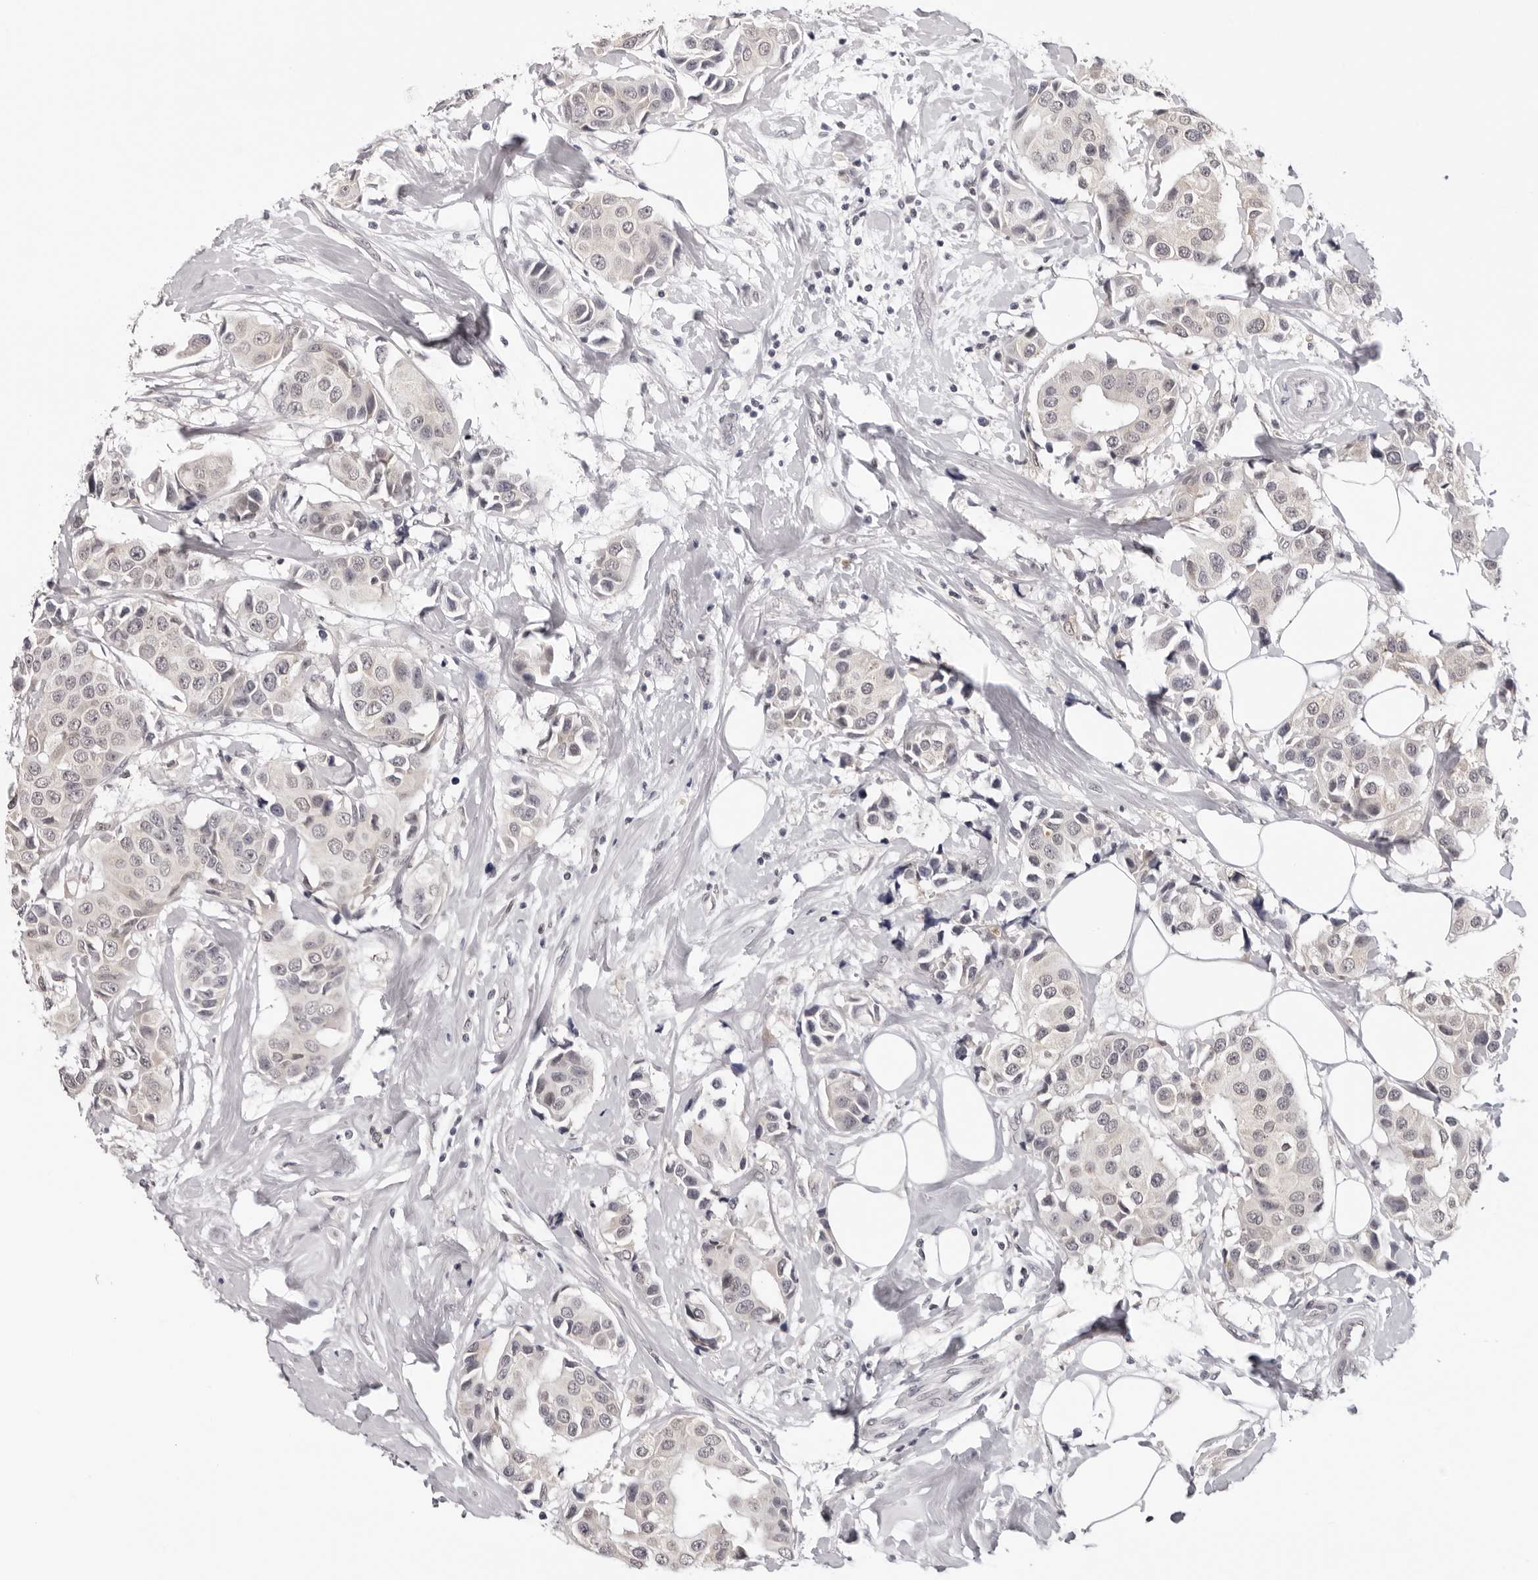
{"staining": {"intensity": "negative", "quantity": "none", "location": "none"}, "tissue": "breast cancer", "cell_type": "Tumor cells", "image_type": "cancer", "snomed": [{"axis": "morphology", "description": "Normal tissue, NOS"}, {"axis": "morphology", "description": "Duct carcinoma"}, {"axis": "topography", "description": "Breast"}], "caption": "Breast cancer was stained to show a protein in brown. There is no significant expression in tumor cells. (DAB (3,3'-diaminobenzidine) immunohistochemistry with hematoxylin counter stain).", "gene": "PRUNE1", "patient": {"sex": "female", "age": 39}}